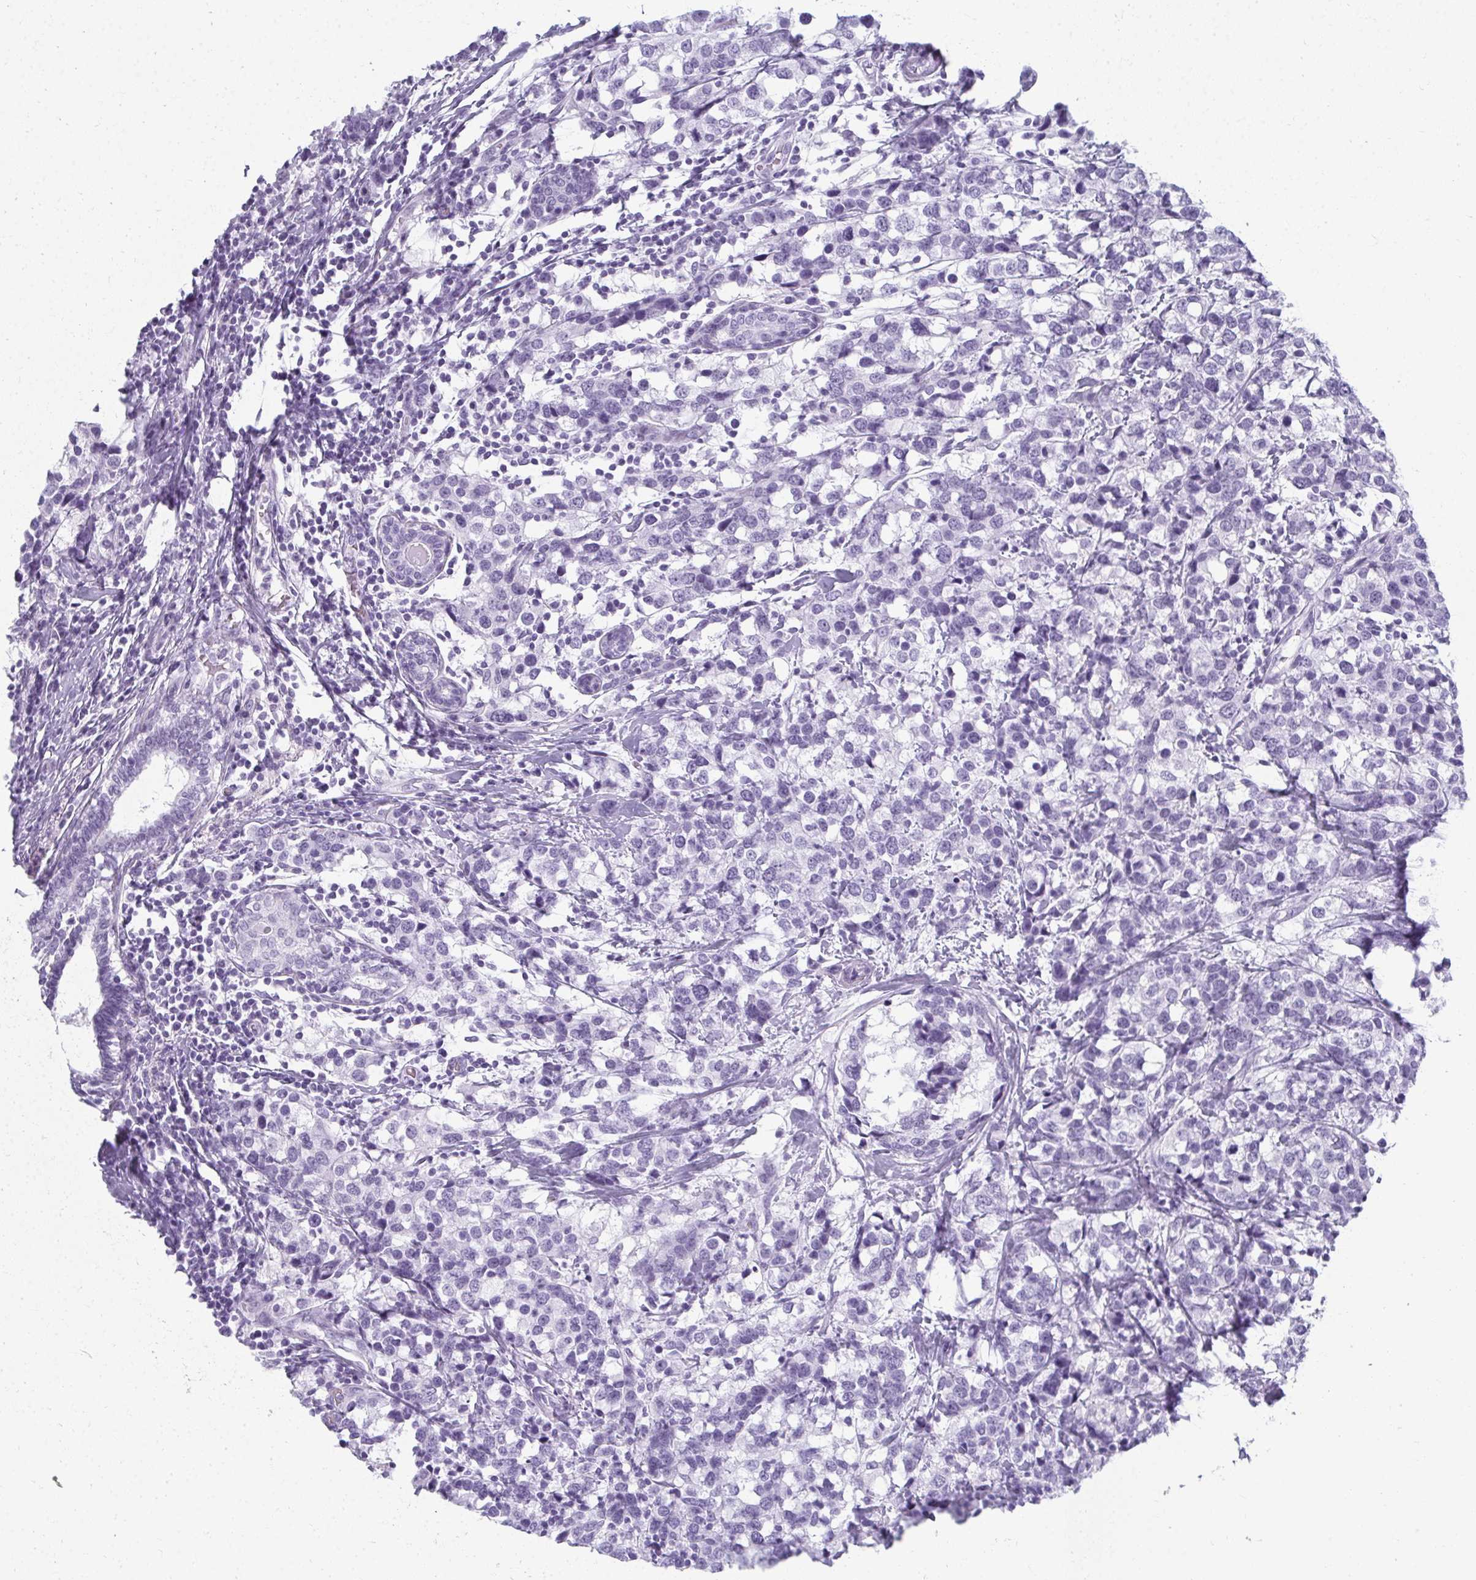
{"staining": {"intensity": "negative", "quantity": "none", "location": "none"}, "tissue": "breast cancer", "cell_type": "Tumor cells", "image_type": "cancer", "snomed": [{"axis": "morphology", "description": "Lobular carcinoma"}, {"axis": "topography", "description": "Breast"}], "caption": "Immunohistochemical staining of breast cancer shows no significant staining in tumor cells.", "gene": "MOBP", "patient": {"sex": "female", "age": 59}}